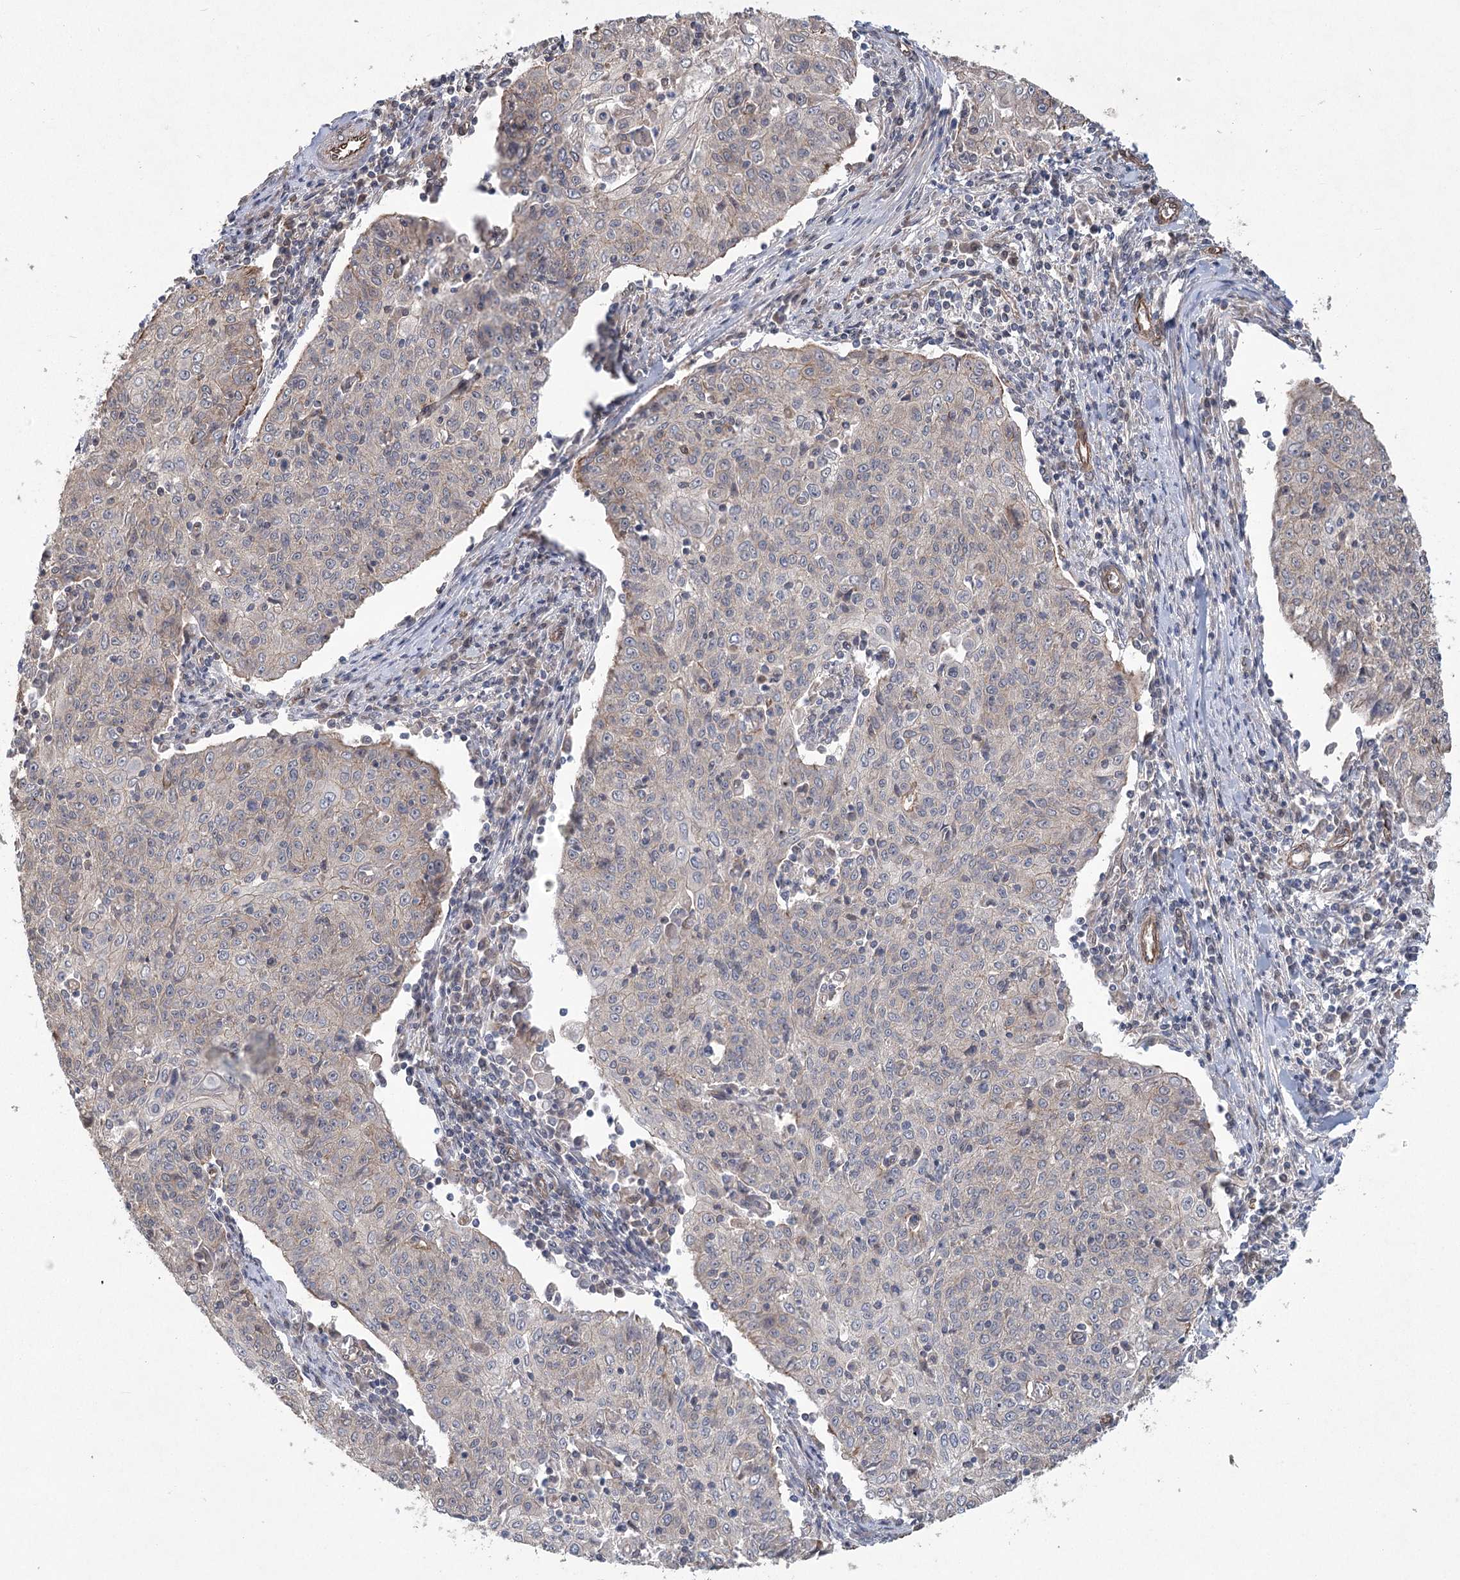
{"staining": {"intensity": "weak", "quantity": "<25%", "location": "cytoplasmic/membranous"}, "tissue": "cervical cancer", "cell_type": "Tumor cells", "image_type": "cancer", "snomed": [{"axis": "morphology", "description": "Squamous cell carcinoma, NOS"}, {"axis": "topography", "description": "Cervix"}], "caption": "This is an immunohistochemistry image of cervical cancer (squamous cell carcinoma). There is no staining in tumor cells.", "gene": "RWDD4", "patient": {"sex": "female", "age": 48}}